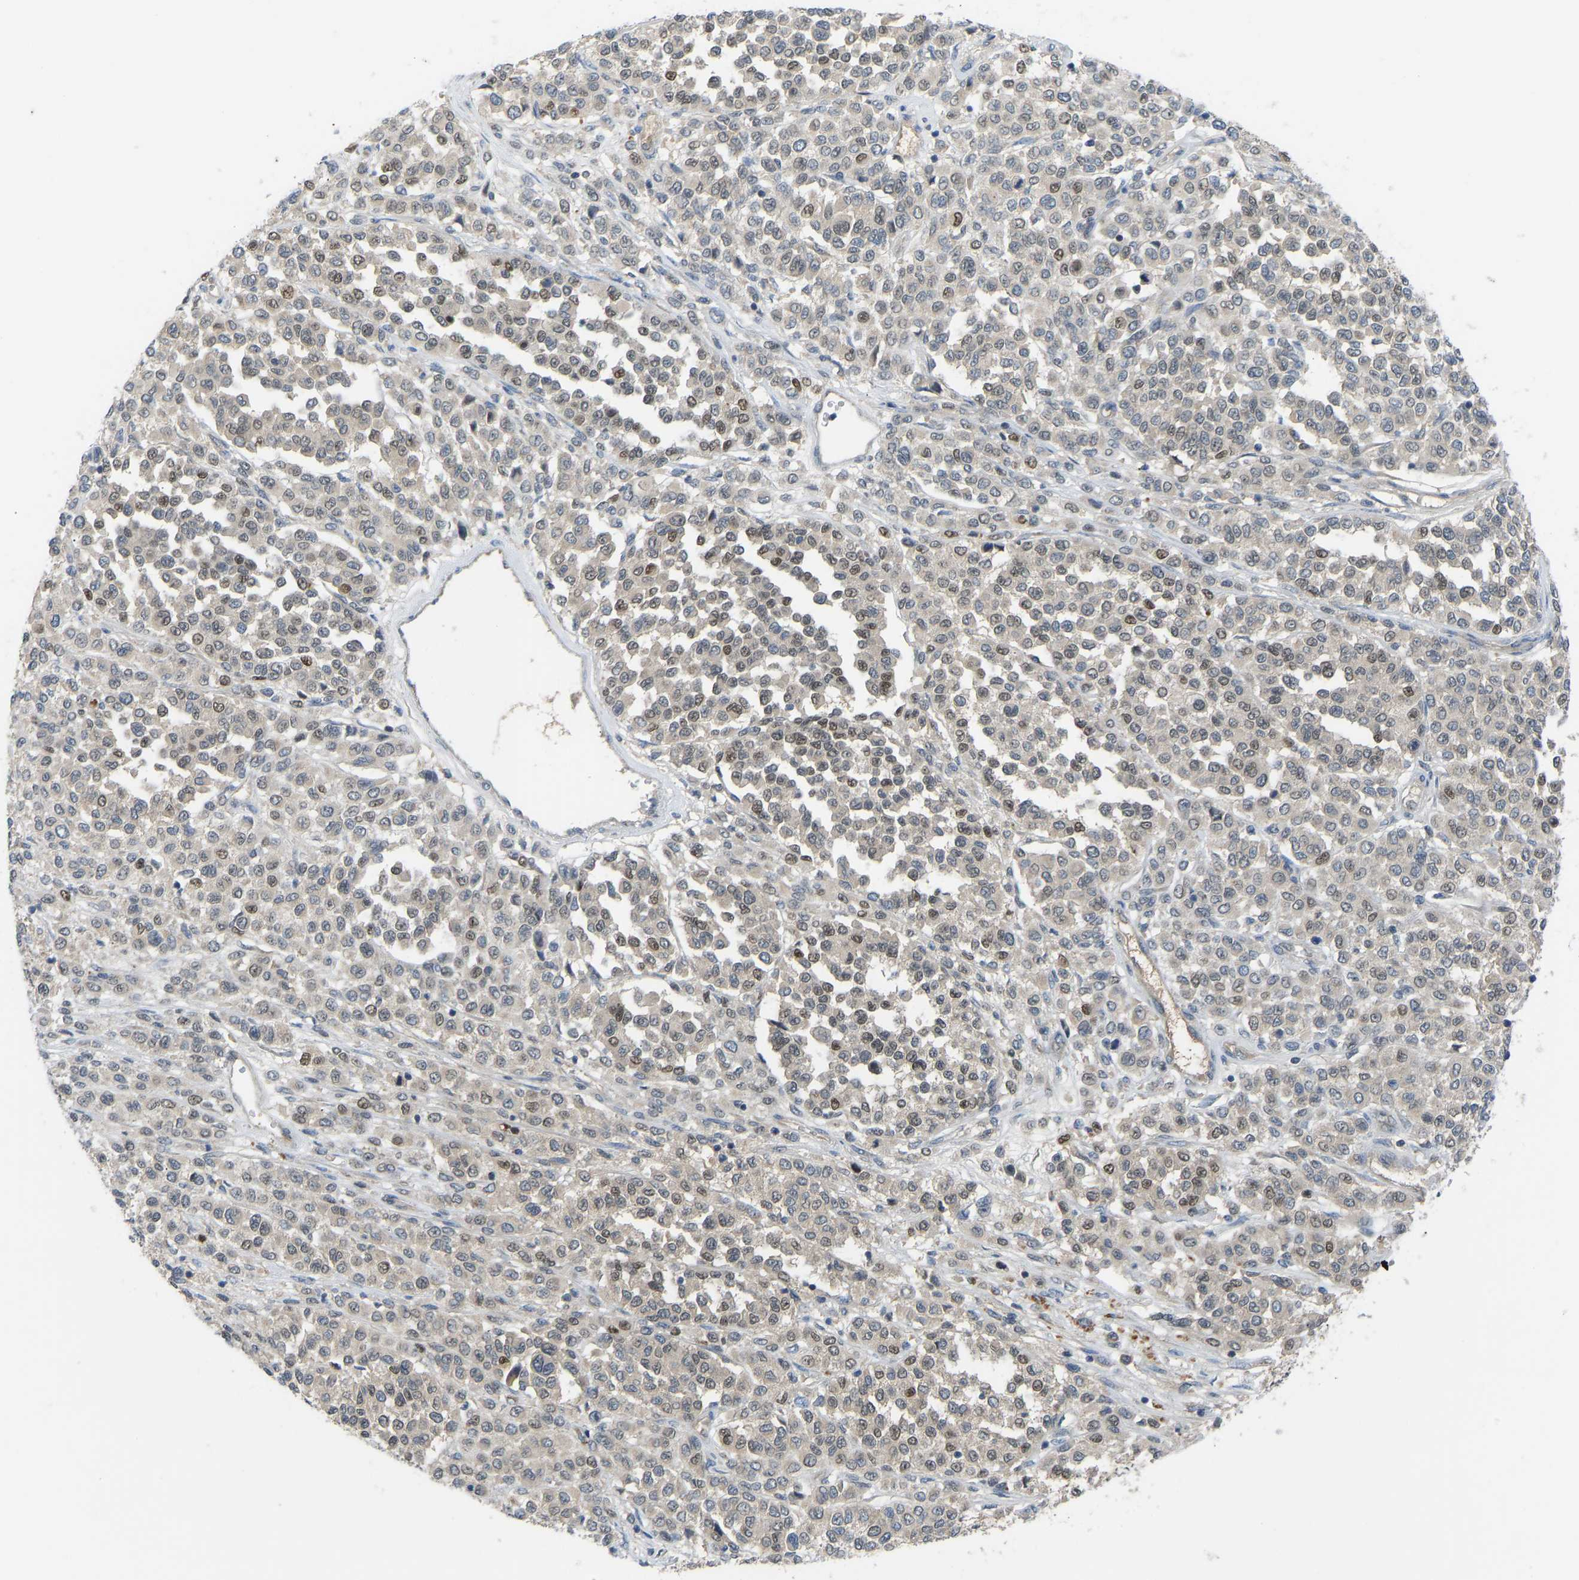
{"staining": {"intensity": "weak", "quantity": "<25%", "location": "nuclear"}, "tissue": "melanoma", "cell_type": "Tumor cells", "image_type": "cancer", "snomed": [{"axis": "morphology", "description": "Malignant melanoma, Metastatic site"}, {"axis": "topography", "description": "Pancreas"}], "caption": "This is an immunohistochemistry (IHC) histopathology image of human melanoma. There is no staining in tumor cells.", "gene": "ZNF251", "patient": {"sex": "female", "age": 30}}